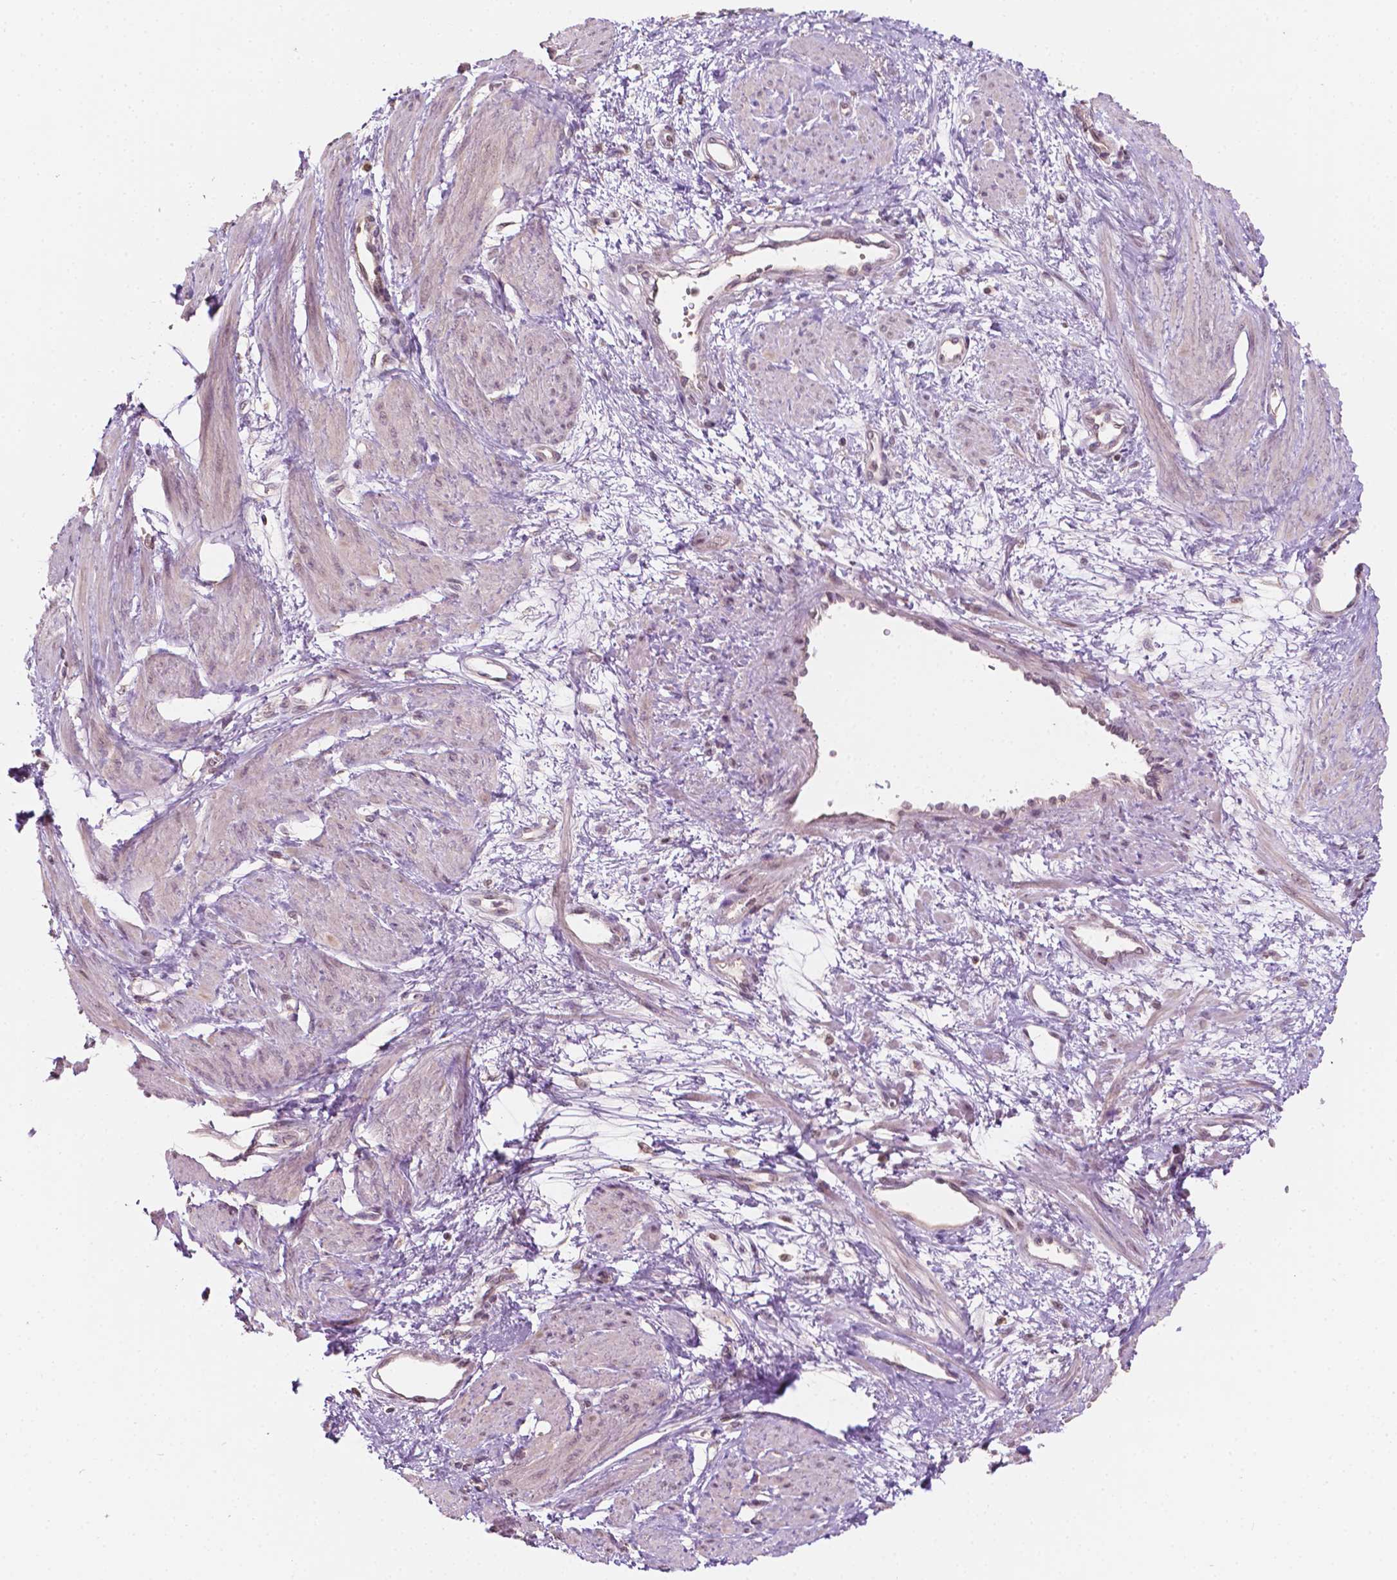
{"staining": {"intensity": "negative", "quantity": "none", "location": "none"}, "tissue": "smooth muscle", "cell_type": "Smooth muscle cells", "image_type": "normal", "snomed": [{"axis": "morphology", "description": "Normal tissue, NOS"}, {"axis": "topography", "description": "Smooth muscle"}, {"axis": "topography", "description": "Uterus"}], "caption": "The photomicrograph demonstrates no staining of smooth muscle cells in normal smooth muscle.", "gene": "NOS1AP", "patient": {"sex": "female", "age": 39}}